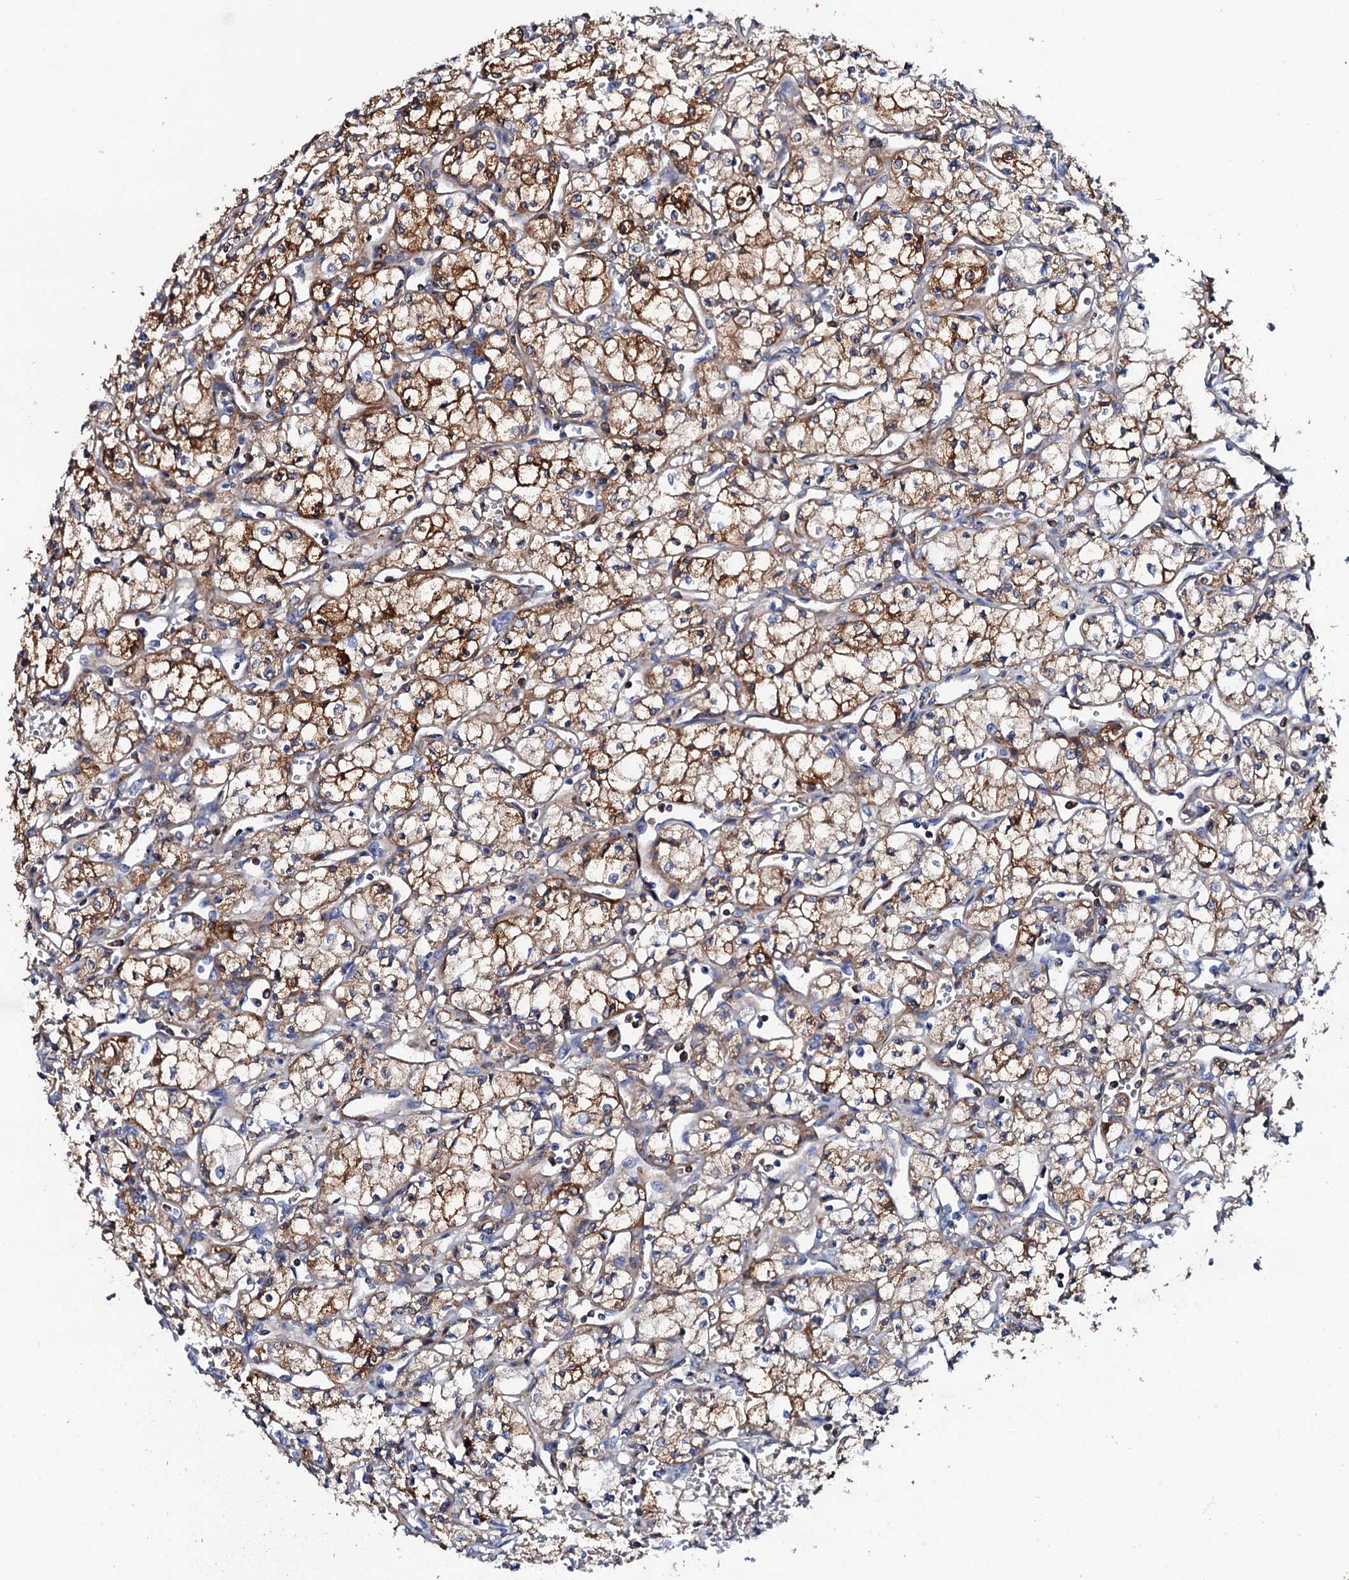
{"staining": {"intensity": "moderate", "quantity": ">75%", "location": "cytoplasmic/membranous"}, "tissue": "renal cancer", "cell_type": "Tumor cells", "image_type": "cancer", "snomed": [{"axis": "morphology", "description": "Adenocarcinoma, NOS"}, {"axis": "topography", "description": "Kidney"}], "caption": "High-magnification brightfield microscopy of renal cancer stained with DAB (brown) and counterstained with hematoxylin (blue). tumor cells exhibit moderate cytoplasmic/membranous staining is appreciated in about>75% of cells.", "gene": "GLB1L3", "patient": {"sex": "male", "age": 59}}